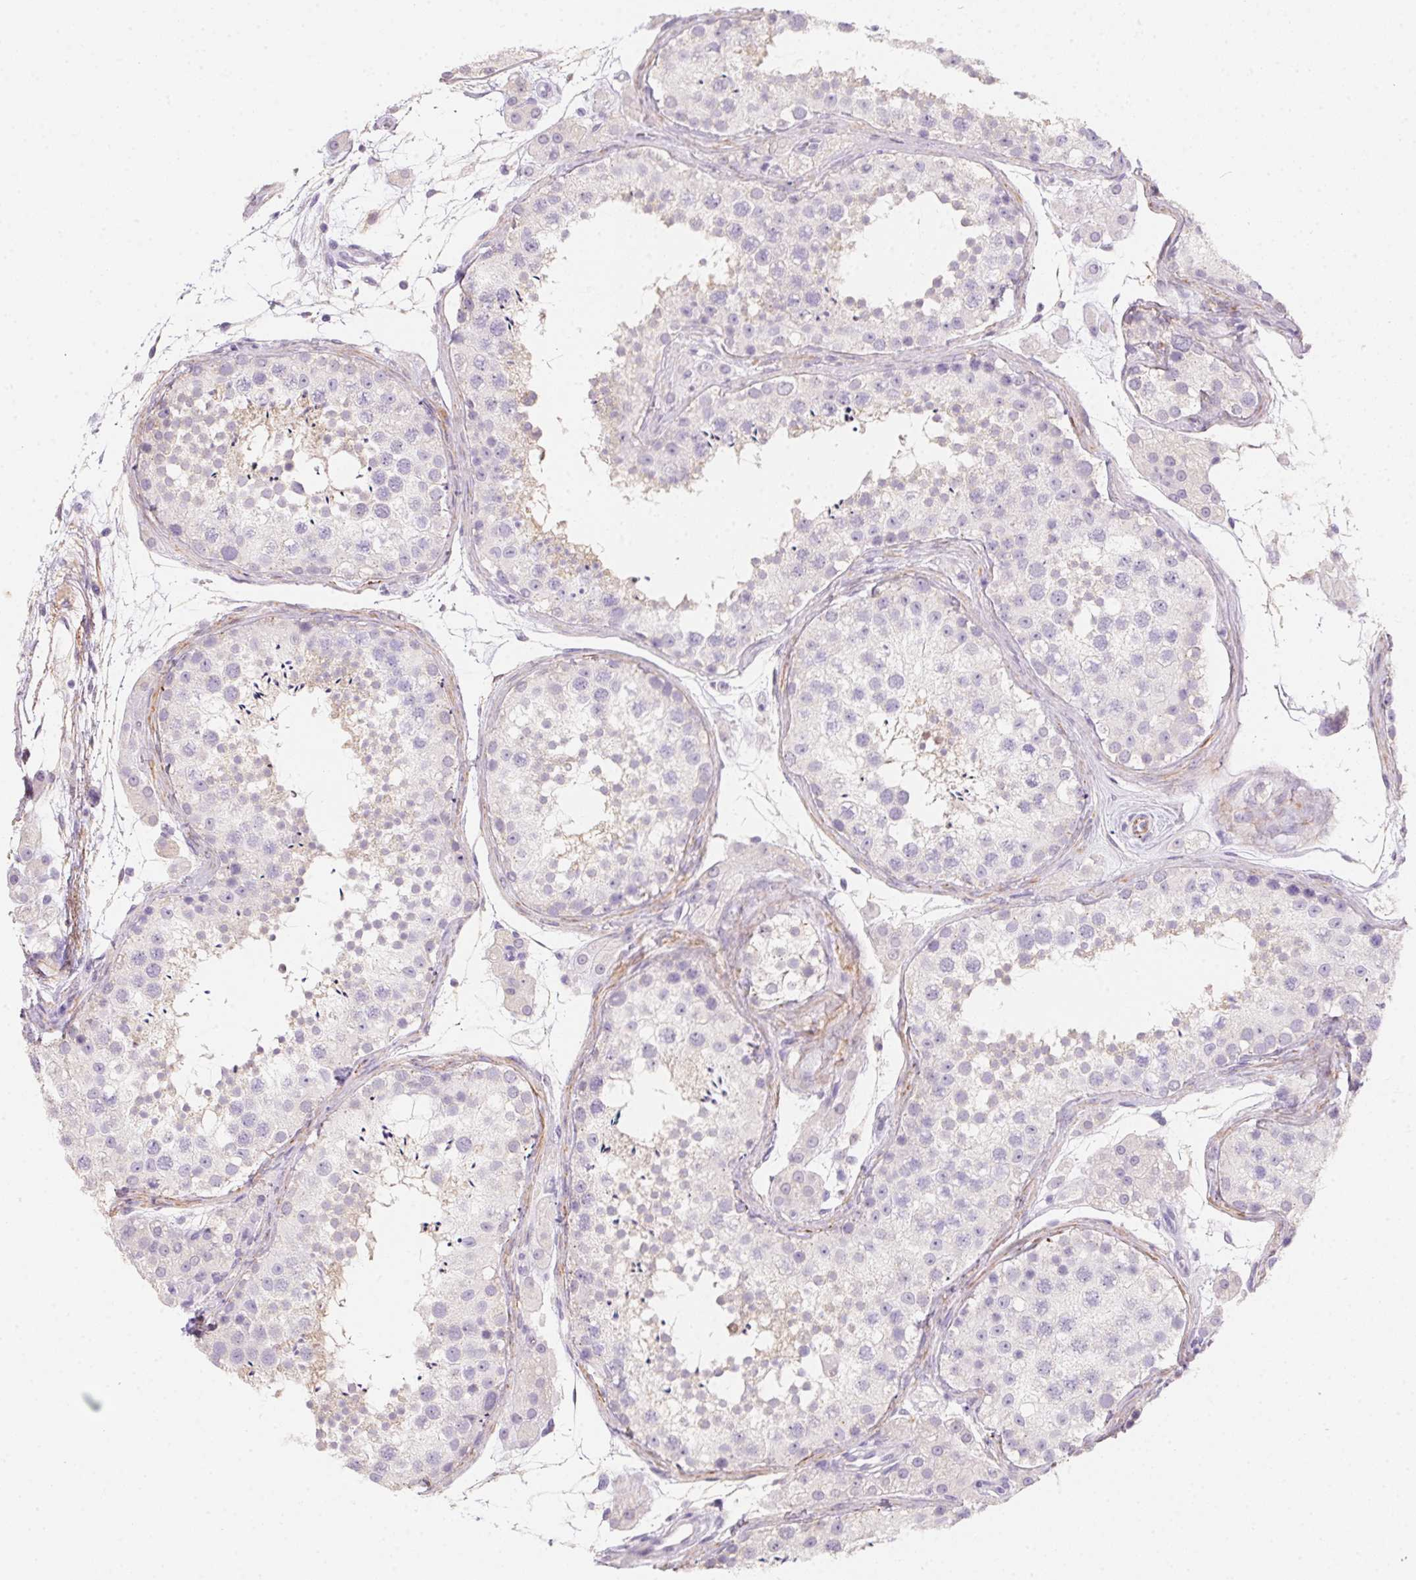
{"staining": {"intensity": "weak", "quantity": "<25%", "location": "cytoplasmic/membranous"}, "tissue": "testis", "cell_type": "Cells in seminiferous ducts", "image_type": "normal", "snomed": [{"axis": "morphology", "description": "Normal tissue, NOS"}, {"axis": "topography", "description": "Testis"}], "caption": "This is an IHC micrograph of unremarkable testis. There is no positivity in cells in seminiferous ducts.", "gene": "MYL4", "patient": {"sex": "male", "age": 41}}